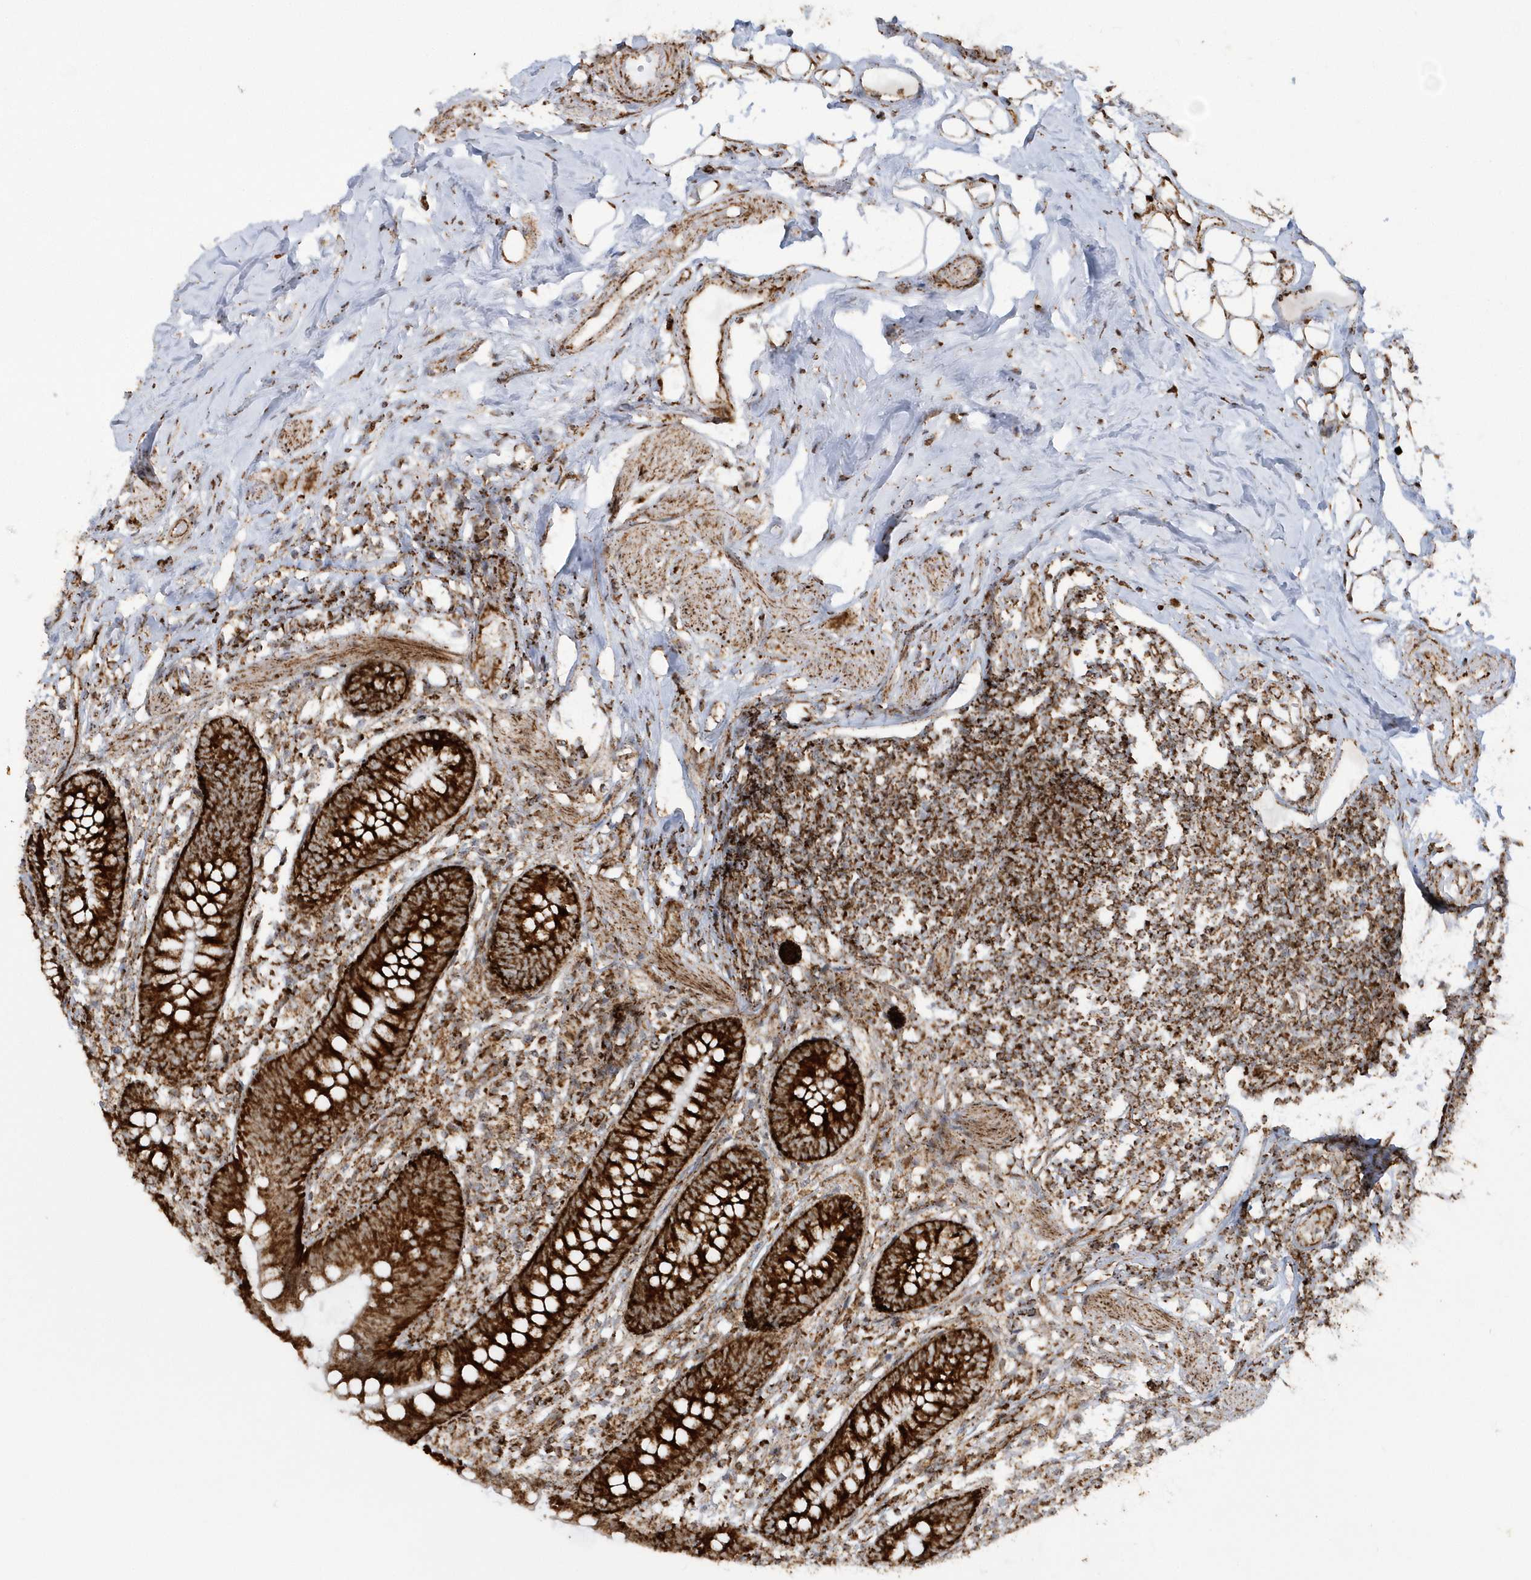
{"staining": {"intensity": "strong", "quantity": ">75%", "location": "cytoplasmic/membranous"}, "tissue": "appendix", "cell_type": "Glandular cells", "image_type": "normal", "snomed": [{"axis": "morphology", "description": "Normal tissue, NOS"}, {"axis": "topography", "description": "Appendix"}], "caption": "Immunohistochemistry (IHC) staining of benign appendix, which displays high levels of strong cytoplasmic/membranous expression in approximately >75% of glandular cells indicating strong cytoplasmic/membranous protein positivity. The staining was performed using DAB (3,3'-diaminobenzidine) (brown) for protein detection and nuclei were counterstained in hematoxylin (blue).", "gene": "CRY2", "patient": {"sex": "female", "age": 62}}